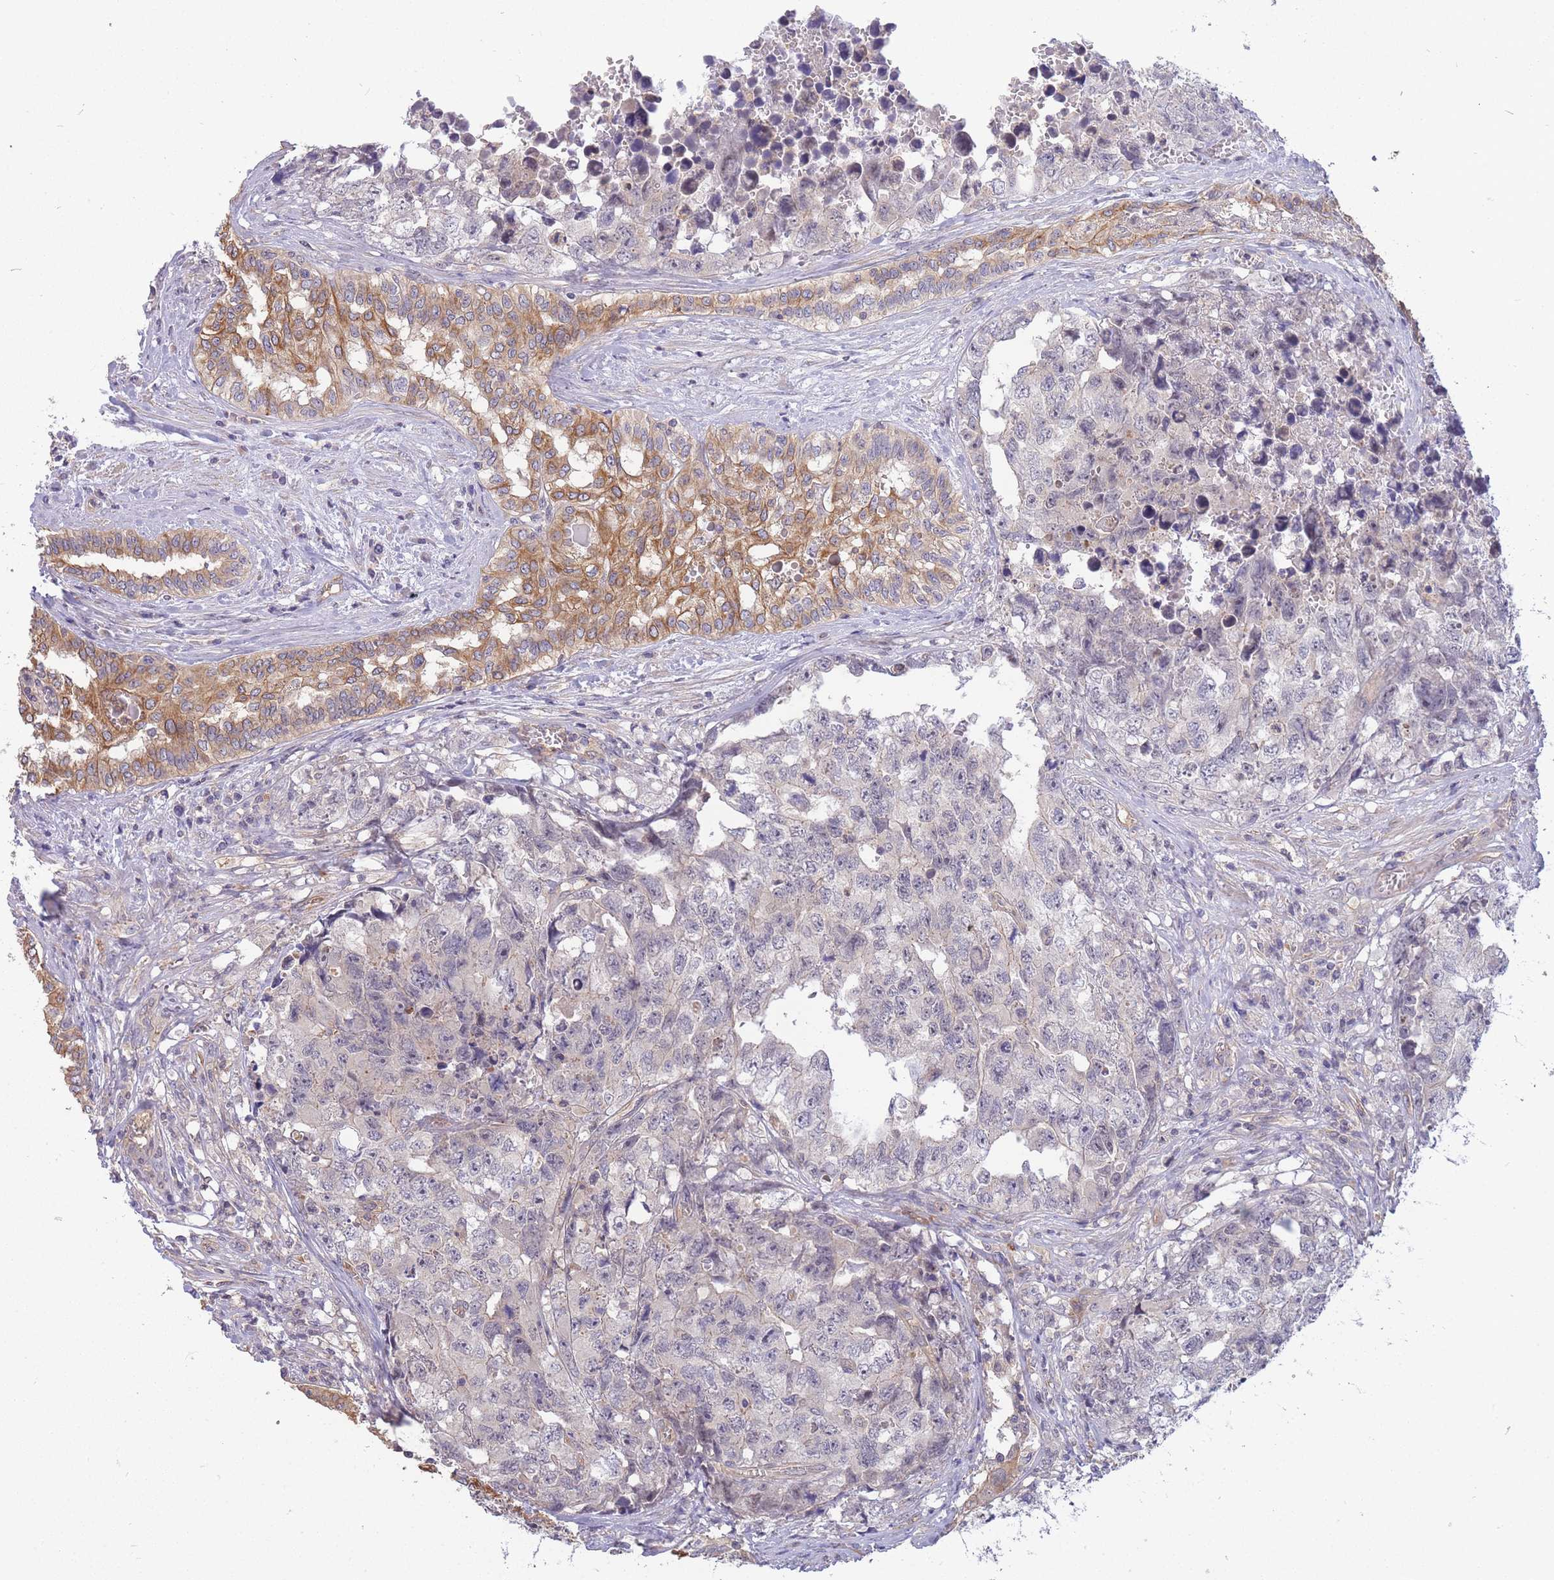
{"staining": {"intensity": "moderate", "quantity": "<25%", "location": "cytoplasmic/membranous"}, "tissue": "testis cancer", "cell_type": "Tumor cells", "image_type": "cancer", "snomed": [{"axis": "morphology", "description": "Carcinoma, Embryonal, NOS"}, {"axis": "topography", "description": "Testis"}], "caption": "Testis embryonal carcinoma tissue exhibits moderate cytoplasmic/membranous positivity in approximately <25% of tumor cells, visualized by immunohistochemistry.", "gene": "SMC6", "patient": {"sex": "male", "age": 31}}